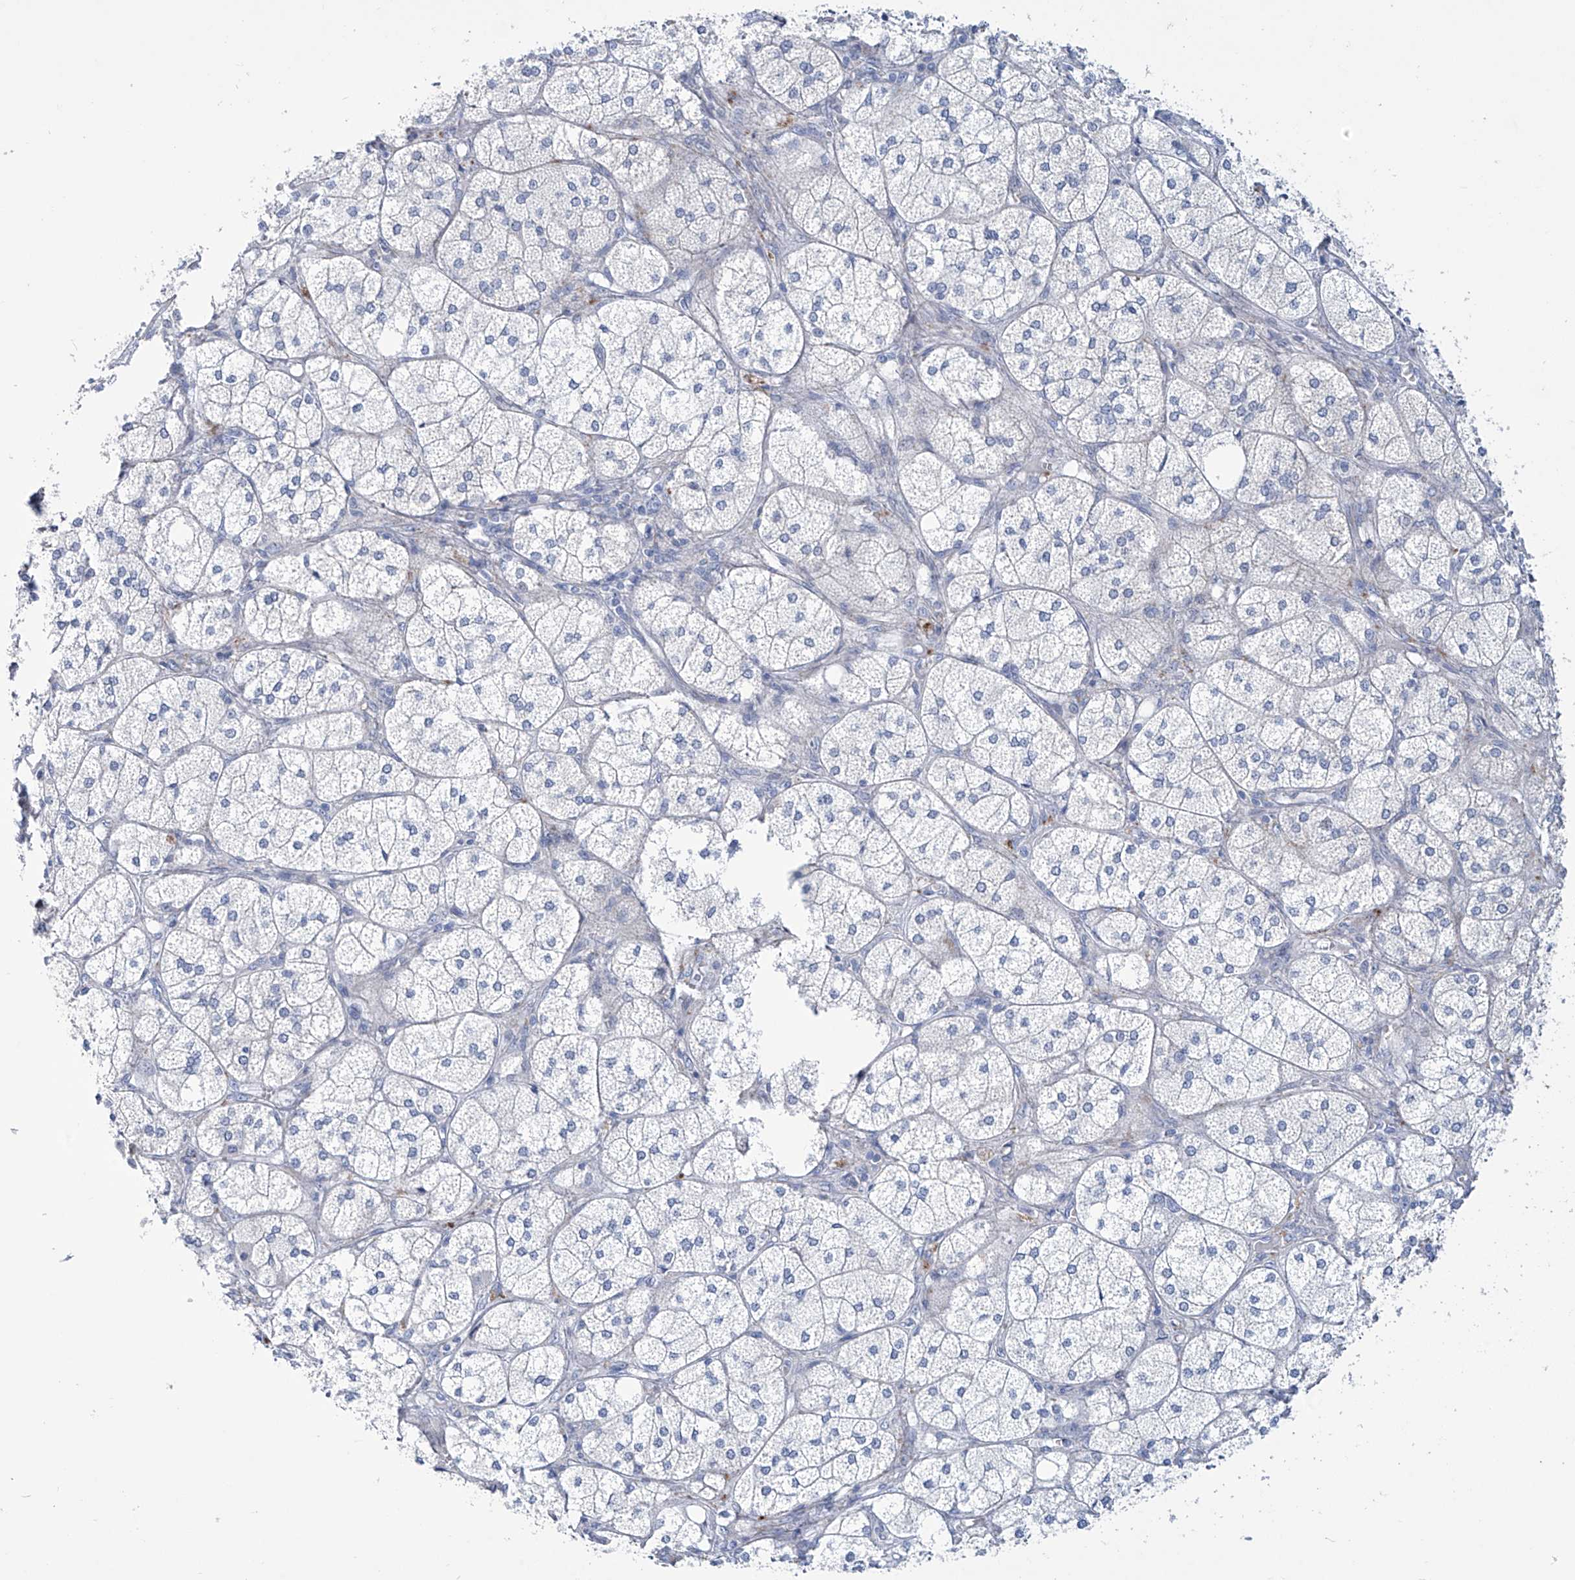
{"staining": {"intensity": "moderate", "quantity": "<25%", "location": "cytoplasmic/membranous"}, "tissue": "adrenal gland", "cell_type": "Glandular cells", "image_type": "normal", "snomed": [{"axis": "morphology", "description": "Normal tissue, NOS"}, {"axis": "topography", "description": "Adrenal gland"}], "caption": "DAB (3,3'-diaminobenzidine) immunohistochemical staining of unremarkable human adrenal gland reveals moderate cytoplasmic/membranous protein positivity in approximately <25% of glandular cells.", "gene": "TRIM60", "patient": {"sex": "female", "age": 61}}